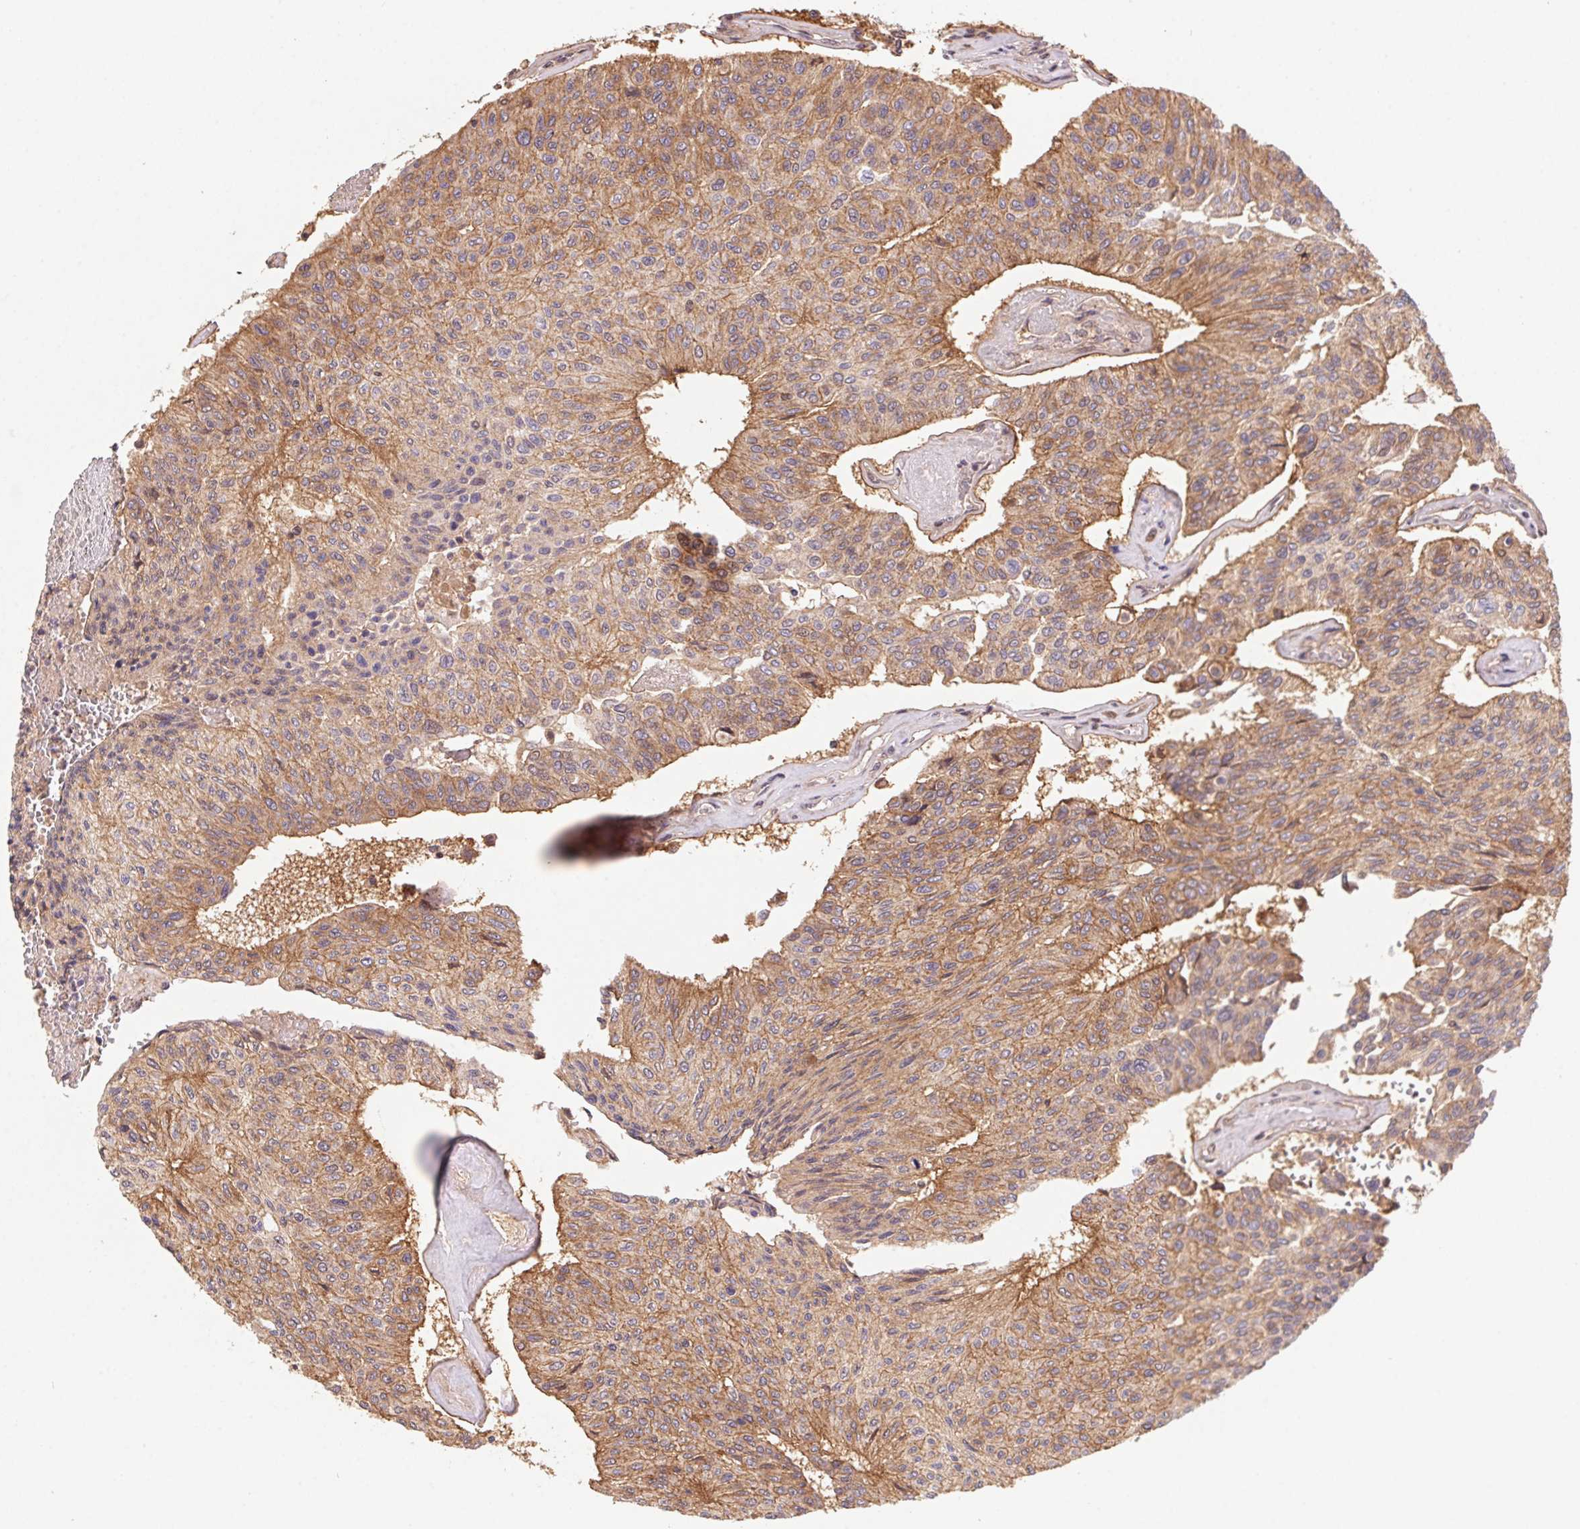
{"staining": {"intensity": "moderate", "quantity": ">75%", "location": "cytoplasmic/membranous"}, "tissue": "urothelial cancer", "cell_type": "Tumor cells", "image_type": "cancer", "snomed": [{"axis": "morphology", "description": "Urothelial carcinoma, High grade"}, {"axis": "topography", "description": "Urinary bladder"}], "caption": "High-grade urothelial carcinoma stained with a brown dye demonstrates moderate cytoplasmic/membranous positive expression in approximately >75% of tumor cells.", "gene": "SLC52A2", "patient": {"sex": "male", "age": 66}}